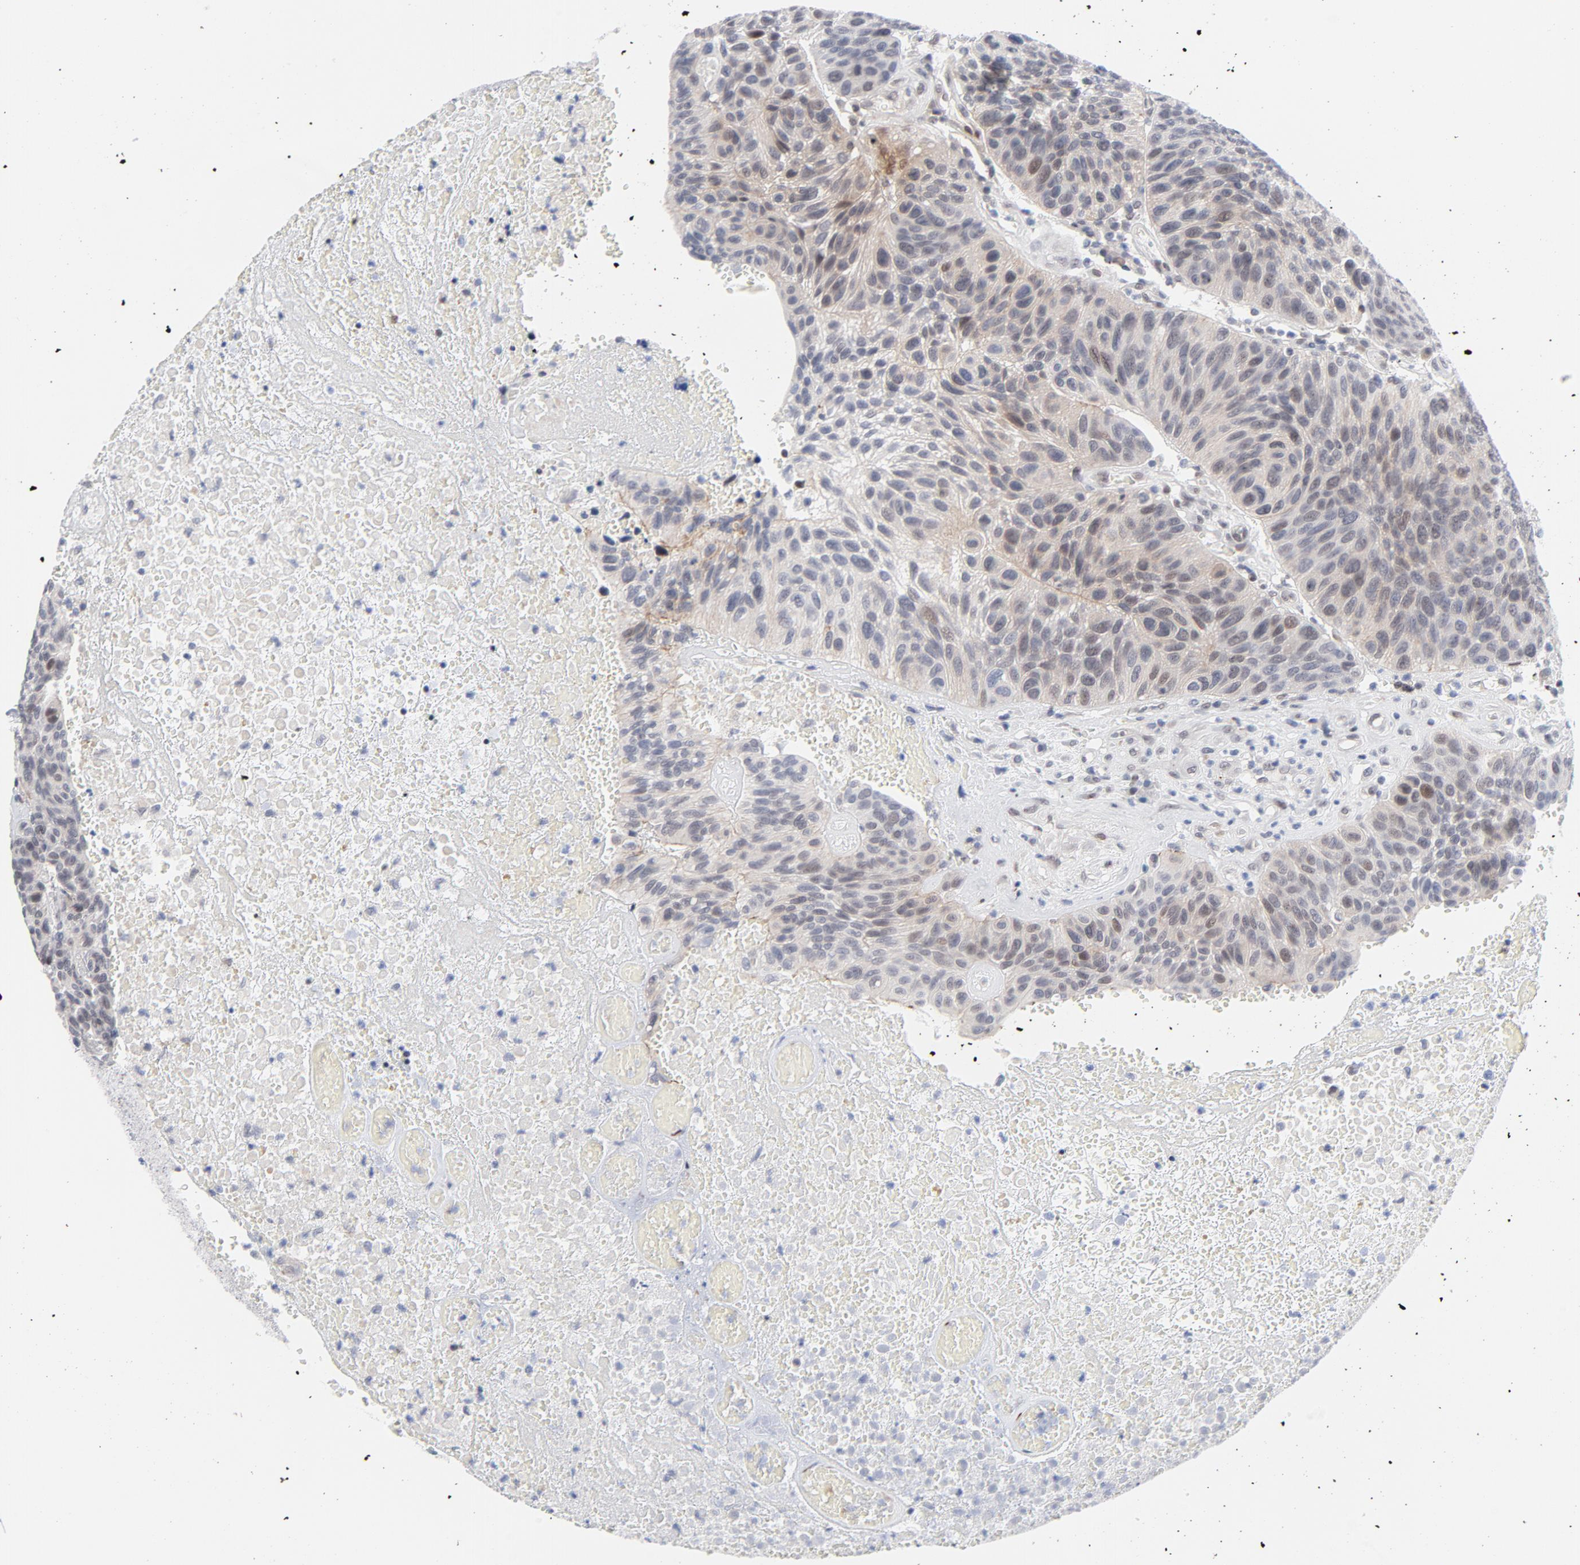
{"staining": {"intensity": "weak", "quantity": "<25%", "location": "nuclear"}, "tissue": "urothelial cancer", "cell_type": "Tumor cells", "image_type": "cancer", "snomed": [{"axis": "morphology", "description": "Urothelial carcinoma, High grade"}, {"axis": "topography", "description": "Urinary bladder"}], "caption": "Immunohistochemical staining of urothelial carcinoma (high-grade) demonstrates no significant staining in tumor cells. (DAB (3,3'-diaminobenzidine) immunohistochemistry (IHC) with hematoxylin counter stain).", "gene": "NFIC", "patient": {"sex": "male", "age": 66}}